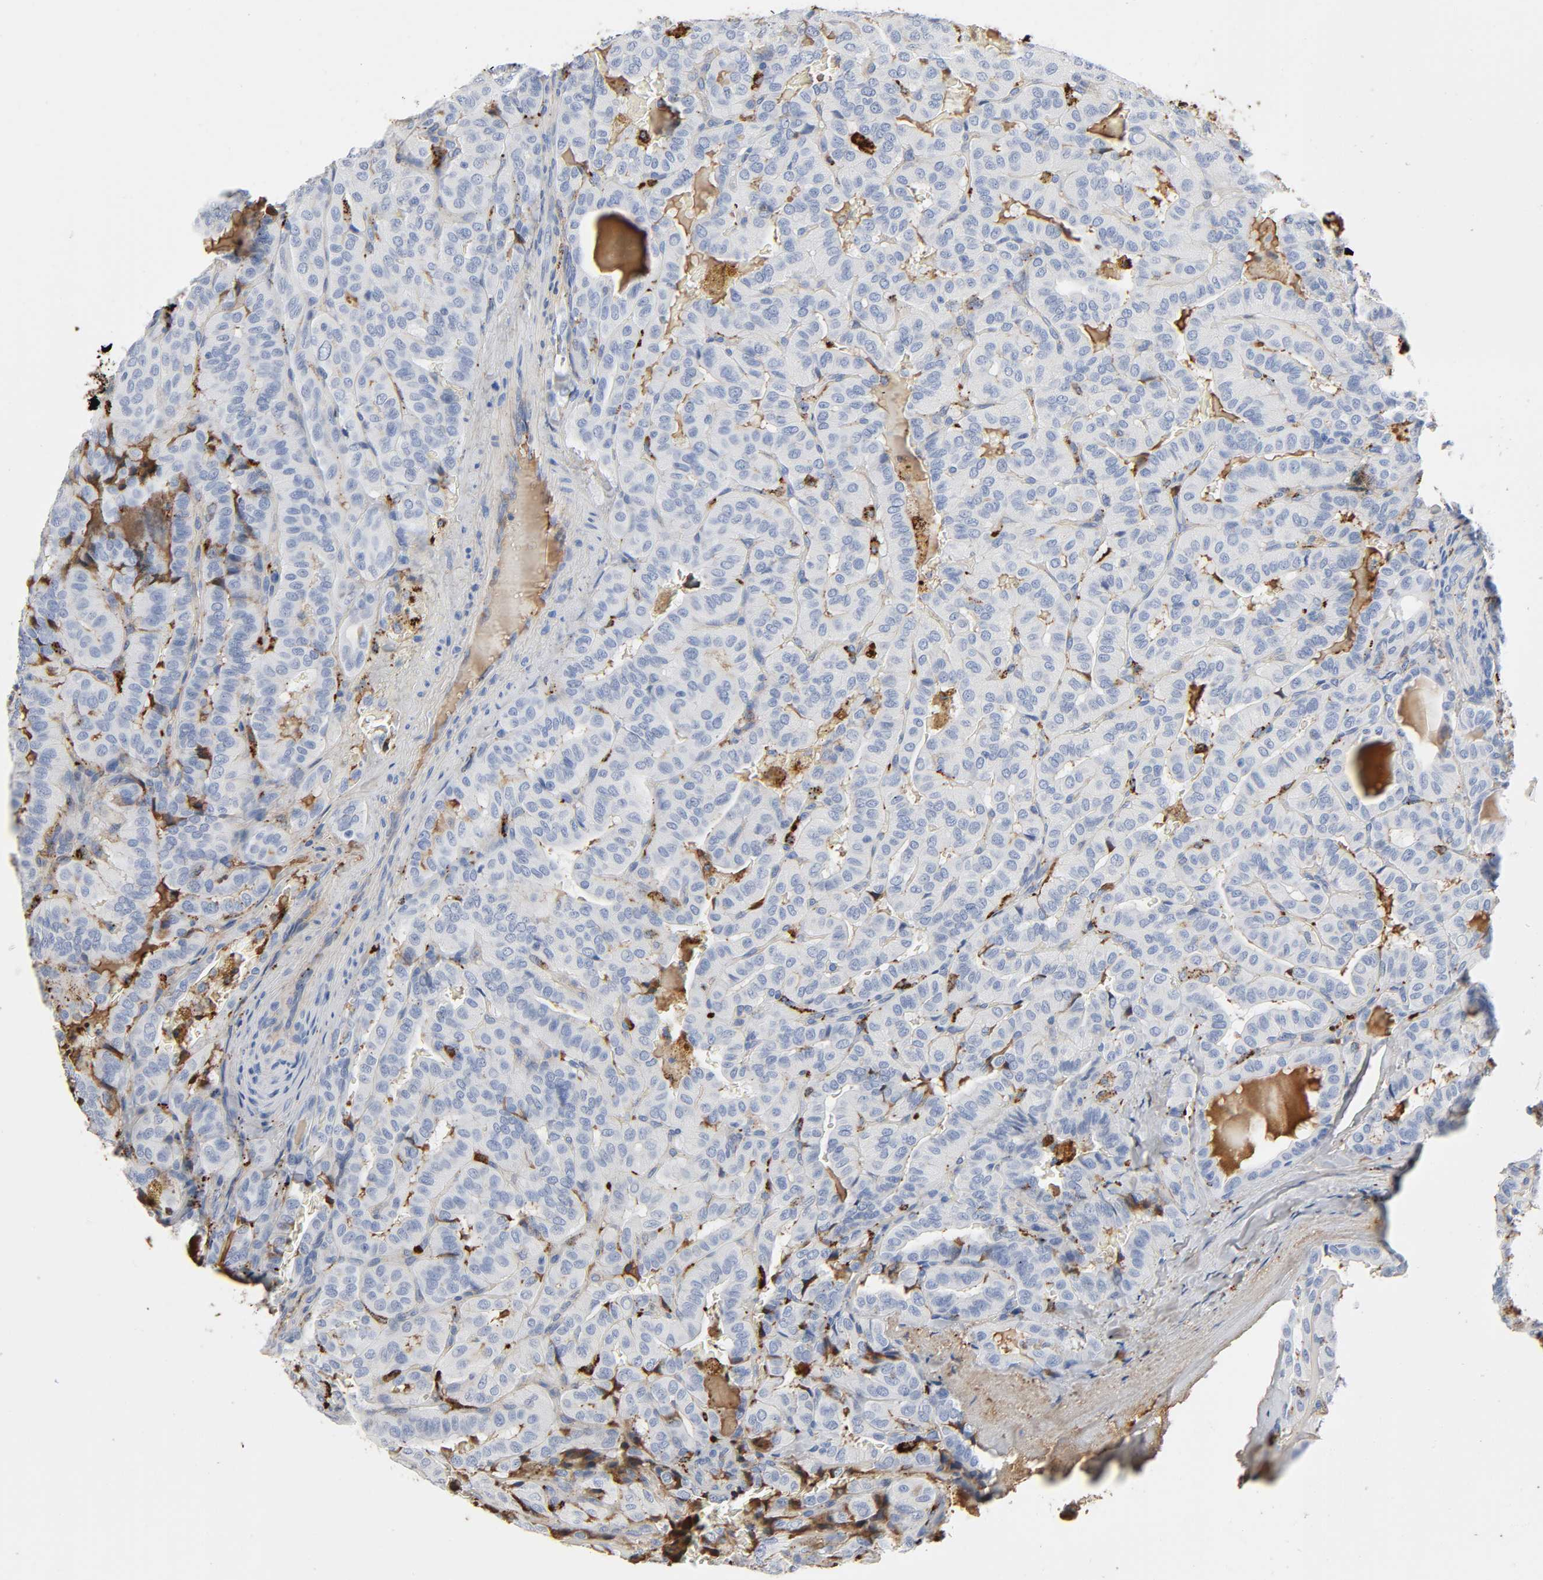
{"staining": {"intensity": "negative", "quantity": "none", "location": "none"}, "tissue": "thyroid cancer", "cell_type": "Tumor cells", "image_type": "cancer", "snomed": [{"axis": "morphology", "description": "Papillary adenocarcinoma, NOS"}, {"axis": "topography", "description": "Thyroid gland"}], "caption": "The IHC photomicrograph has no significant expression in tumor cells of papillary adenocarcinoma (thyroid) tissue.", "gene": "C3", "patient": {"sex": "male", "age": 77}}